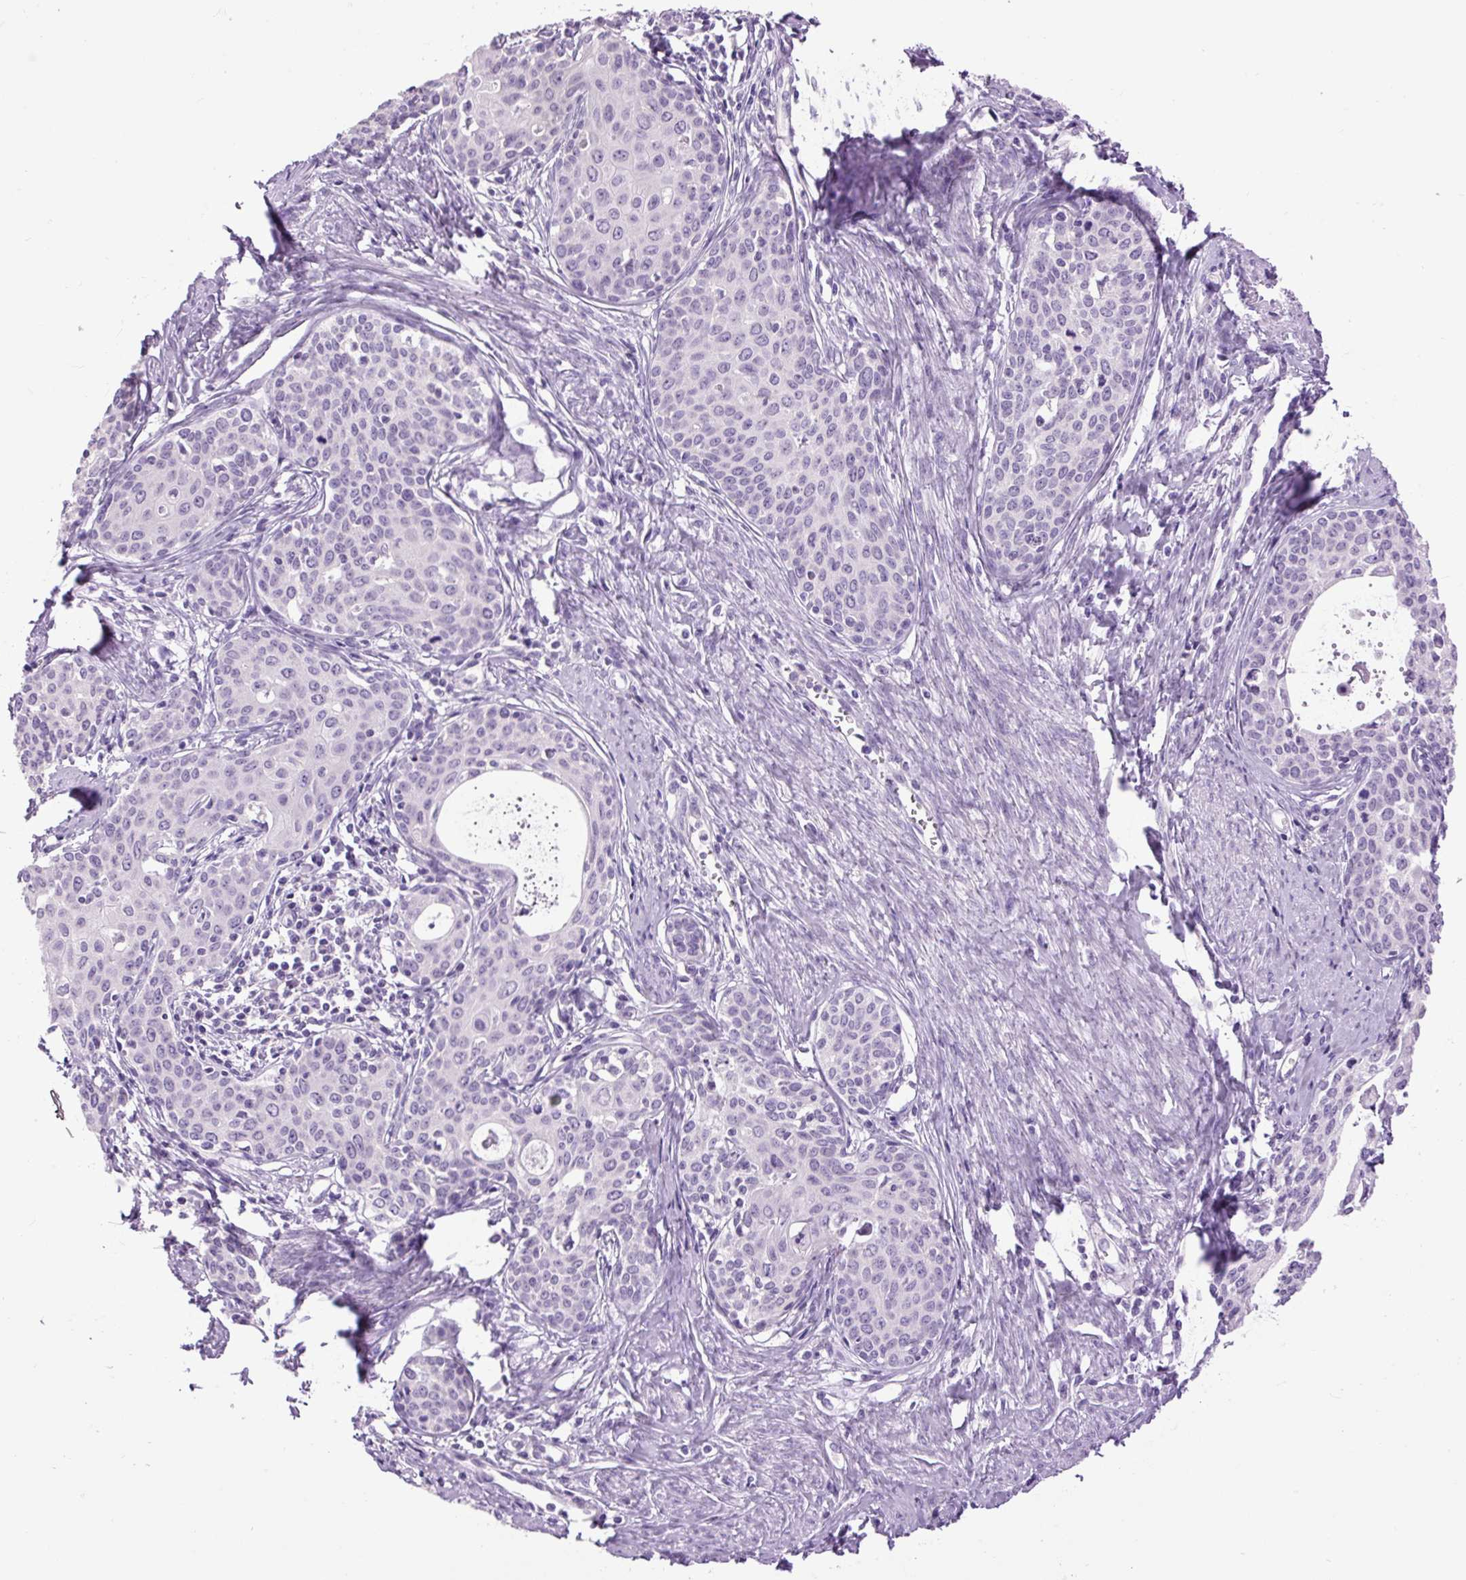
{"staining": {"intensity": "negative", "quantity": "none", "location": "none"}, "tissue": "cervical cancer", "cell_type": "Tumor cells", "image_type": "cancer", "snomed": [{"axis": "morphology", "description": "Squamous cell carcinoma, NOS"}, {"axis": "morphology", "description": "Adenocarcinoma, NOS"}, {"axis": "topography", "description": "Cervix"}], "caption": "High magnification brightfield microscopy of cervical cancer stained with DAB (3,3'-diaminobenzidine) (brown) and counterstained with hematoxylin (blue): tumor cells show no significant staining.", "gene": "FABP7", "patient": {"sex": "female", "age": 52}}